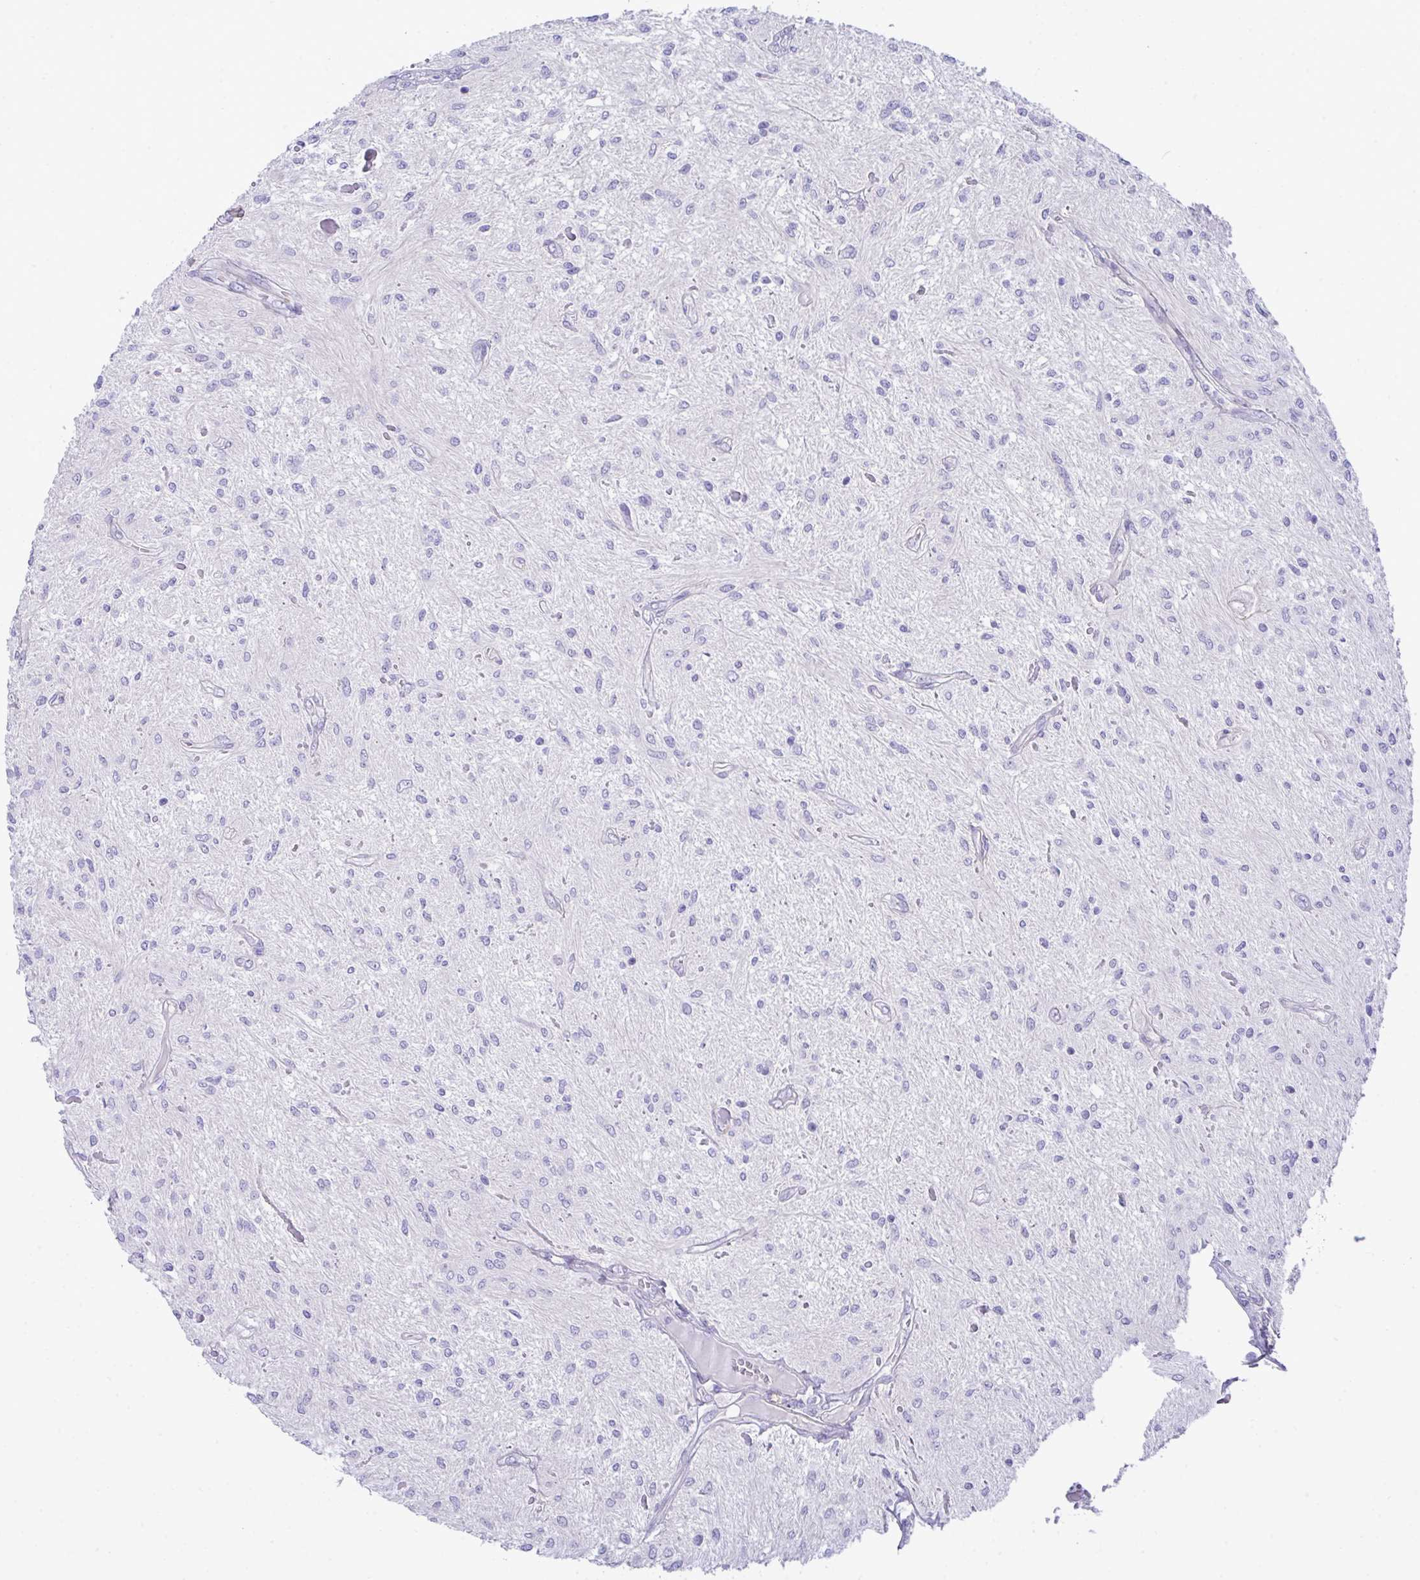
{"staining": {"intensity": "negative", "quantity": "none", "location": "none"}, "tissue": "glioma", "cell_type": "Tumor cells", "image_type": "cancer", "snomed": [{"axis": "morphology", "description": "Glioma, malignant, Low grade"}, {"axis": "topography", "description": "Cerebellum"}], "caption": "The IHC photomicrograph has no significant positivity in tumor cells of malignant glioma (low-grade) tissue. Nuclei are stained in blue.", "gene": "LHFPL6", "patient": {"sex": "female", "age": 14}}